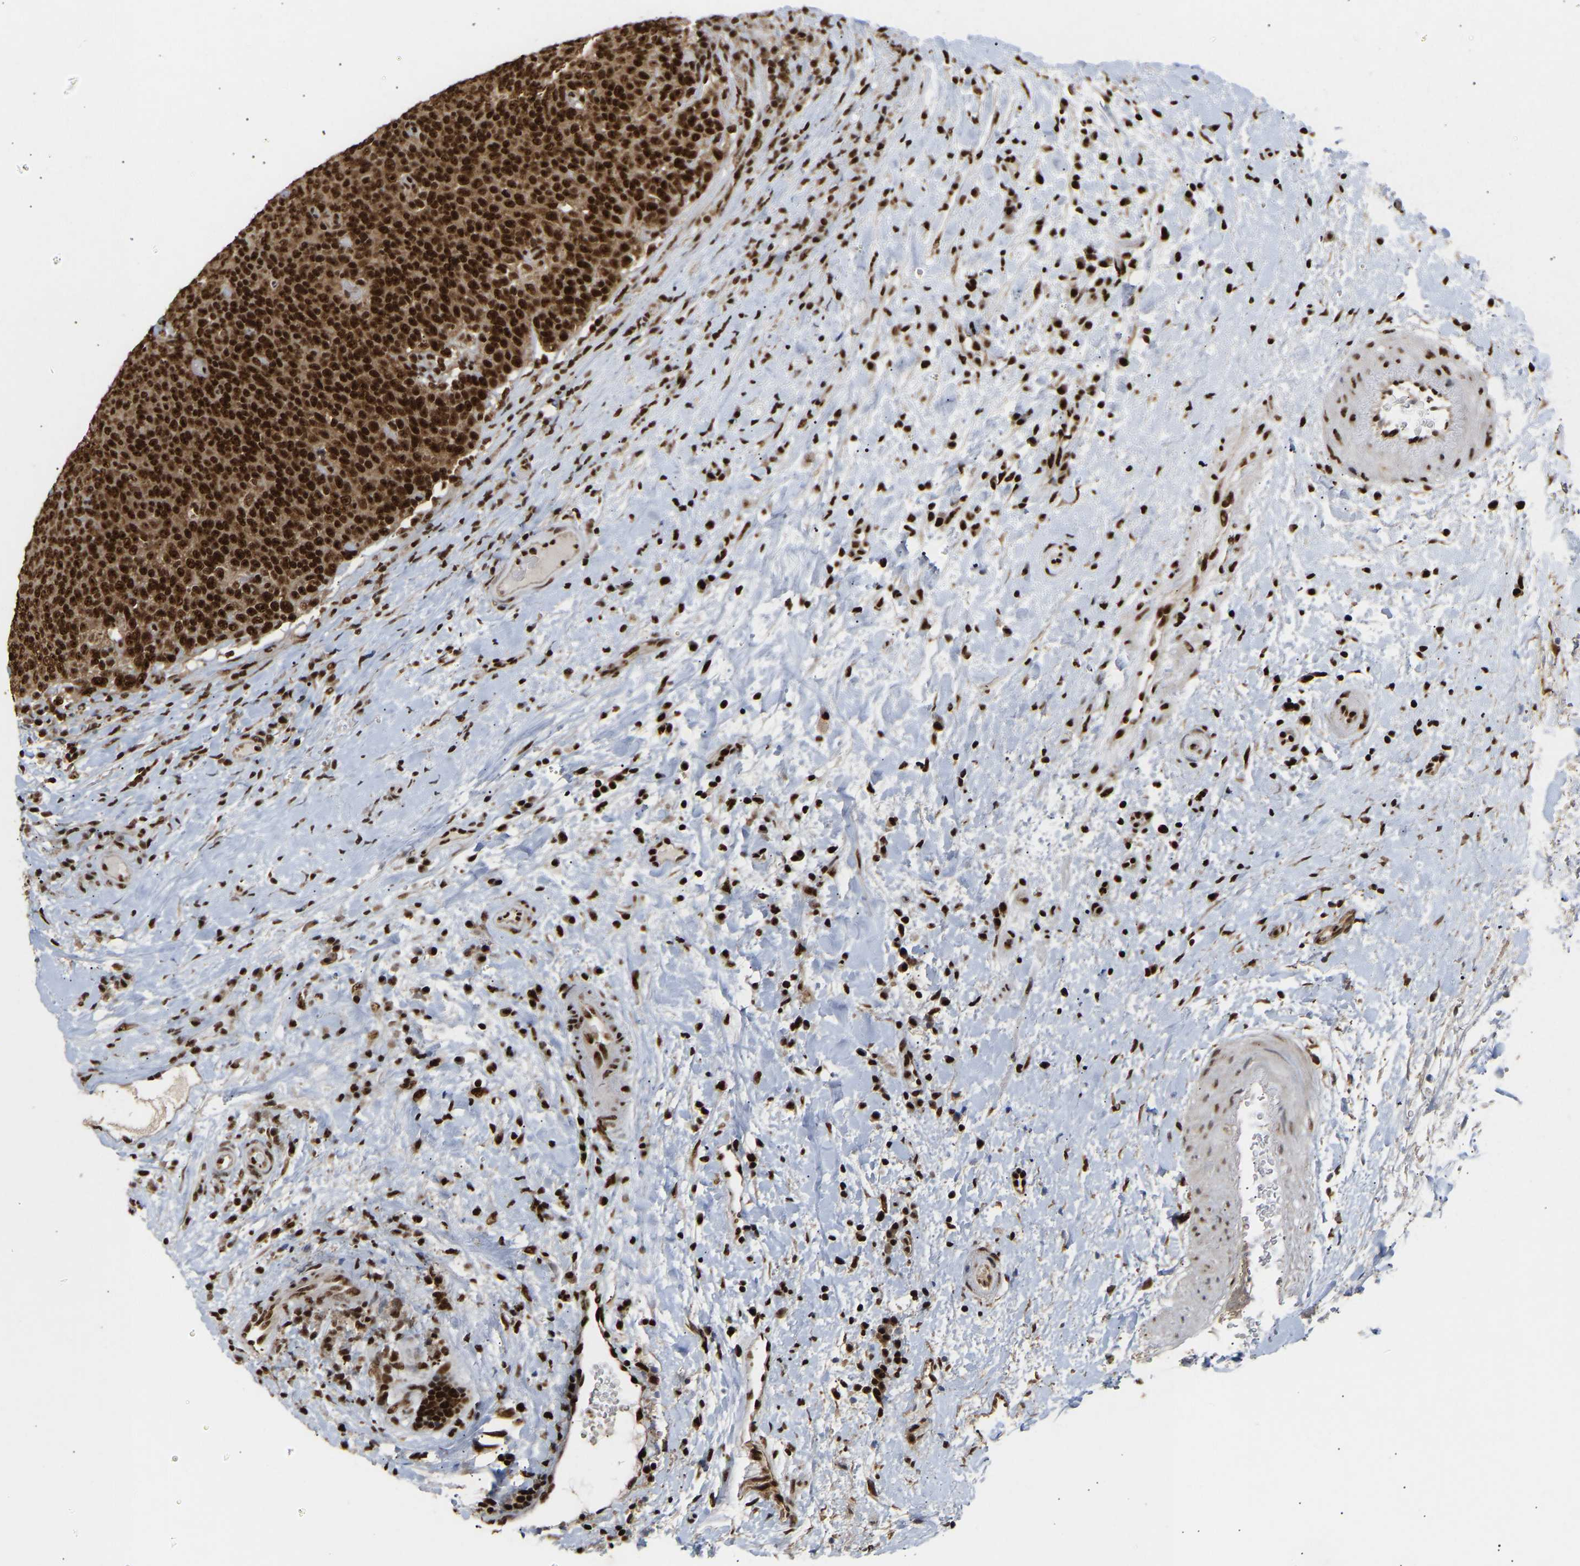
{"staining": {"intensity": "strong", "quantity": ">75%", "location": "nuclear"}, "tissue": "head and neck cancer", "cell_type": "Tumor cells", "image_type": "cancer", "snomed": [{"axis": "morphology", "description": "Squamous cell carcinoma, NOS"}, {"axis": "morphology", "description": "Squamous cell carcinoma, metastatic, NOS"}, {"axis": "topography", "description": "Lymph node"}, {"axis": "topography", "description": "Head-Neck"}], "caption": "A brown stain labels strong nuclear staining of a protein in human head and neck cancer tumor cells.", "gene": "ALYREF", "patient": {"sex": "male", "age": 62}}